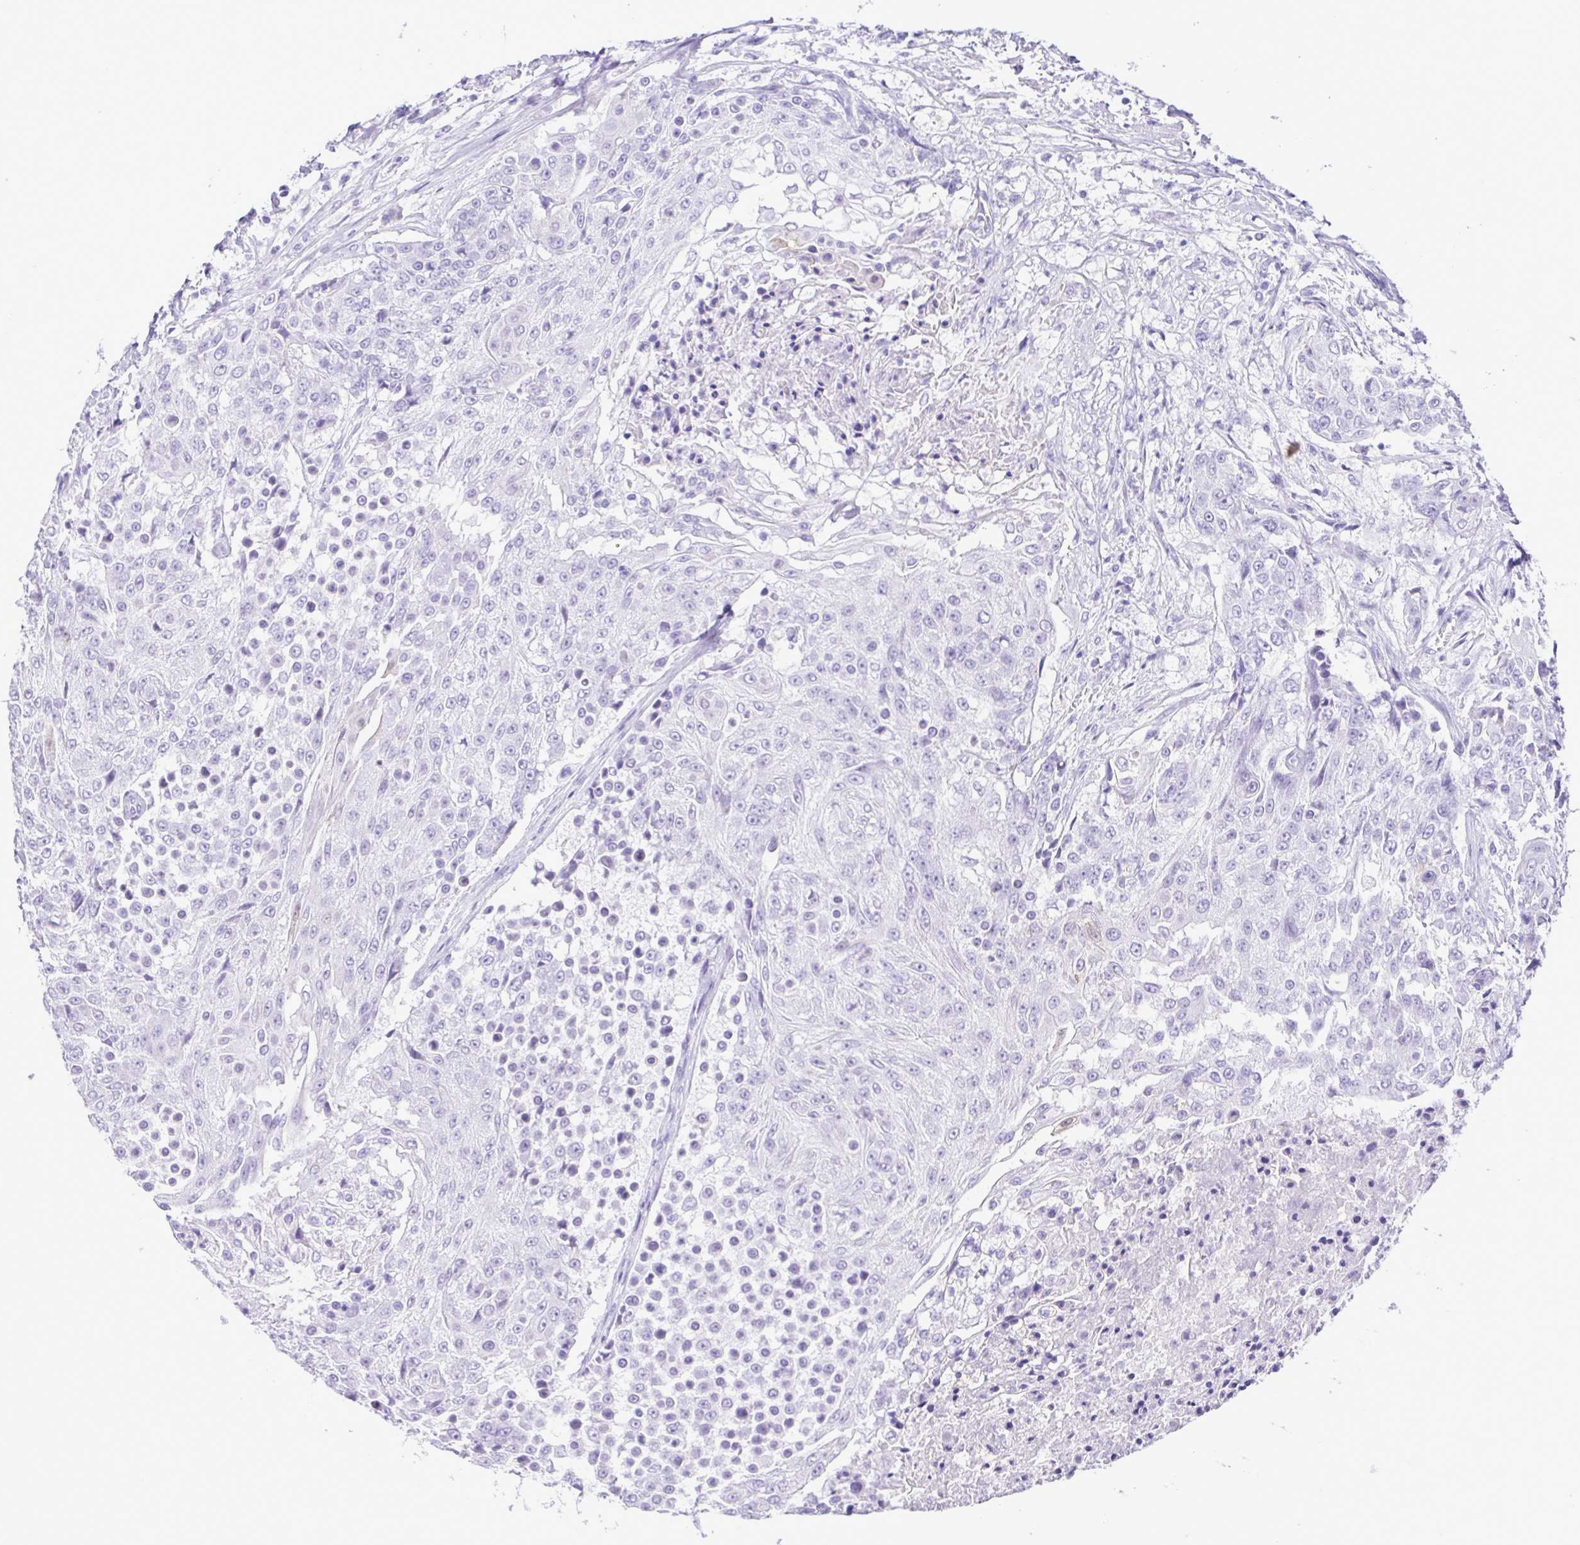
{"staining": {"intensity": "negative", "quantity": "none", "location": "none"}, "tissue": "urothelial cancer", "cell_type": "Tumor cells", "image_type": "cancer", "snomed": [{"axis": "morphology", "description": "Urothelial carcinoma, High grade"}, {"axis": "topography", "description": "Urinary bladder"}], "caption": "Tumor cells are negative for protein expression in human urothelial cancer.", "gene": "CASP14", "patient": {"sex": "female", "age": 63}}